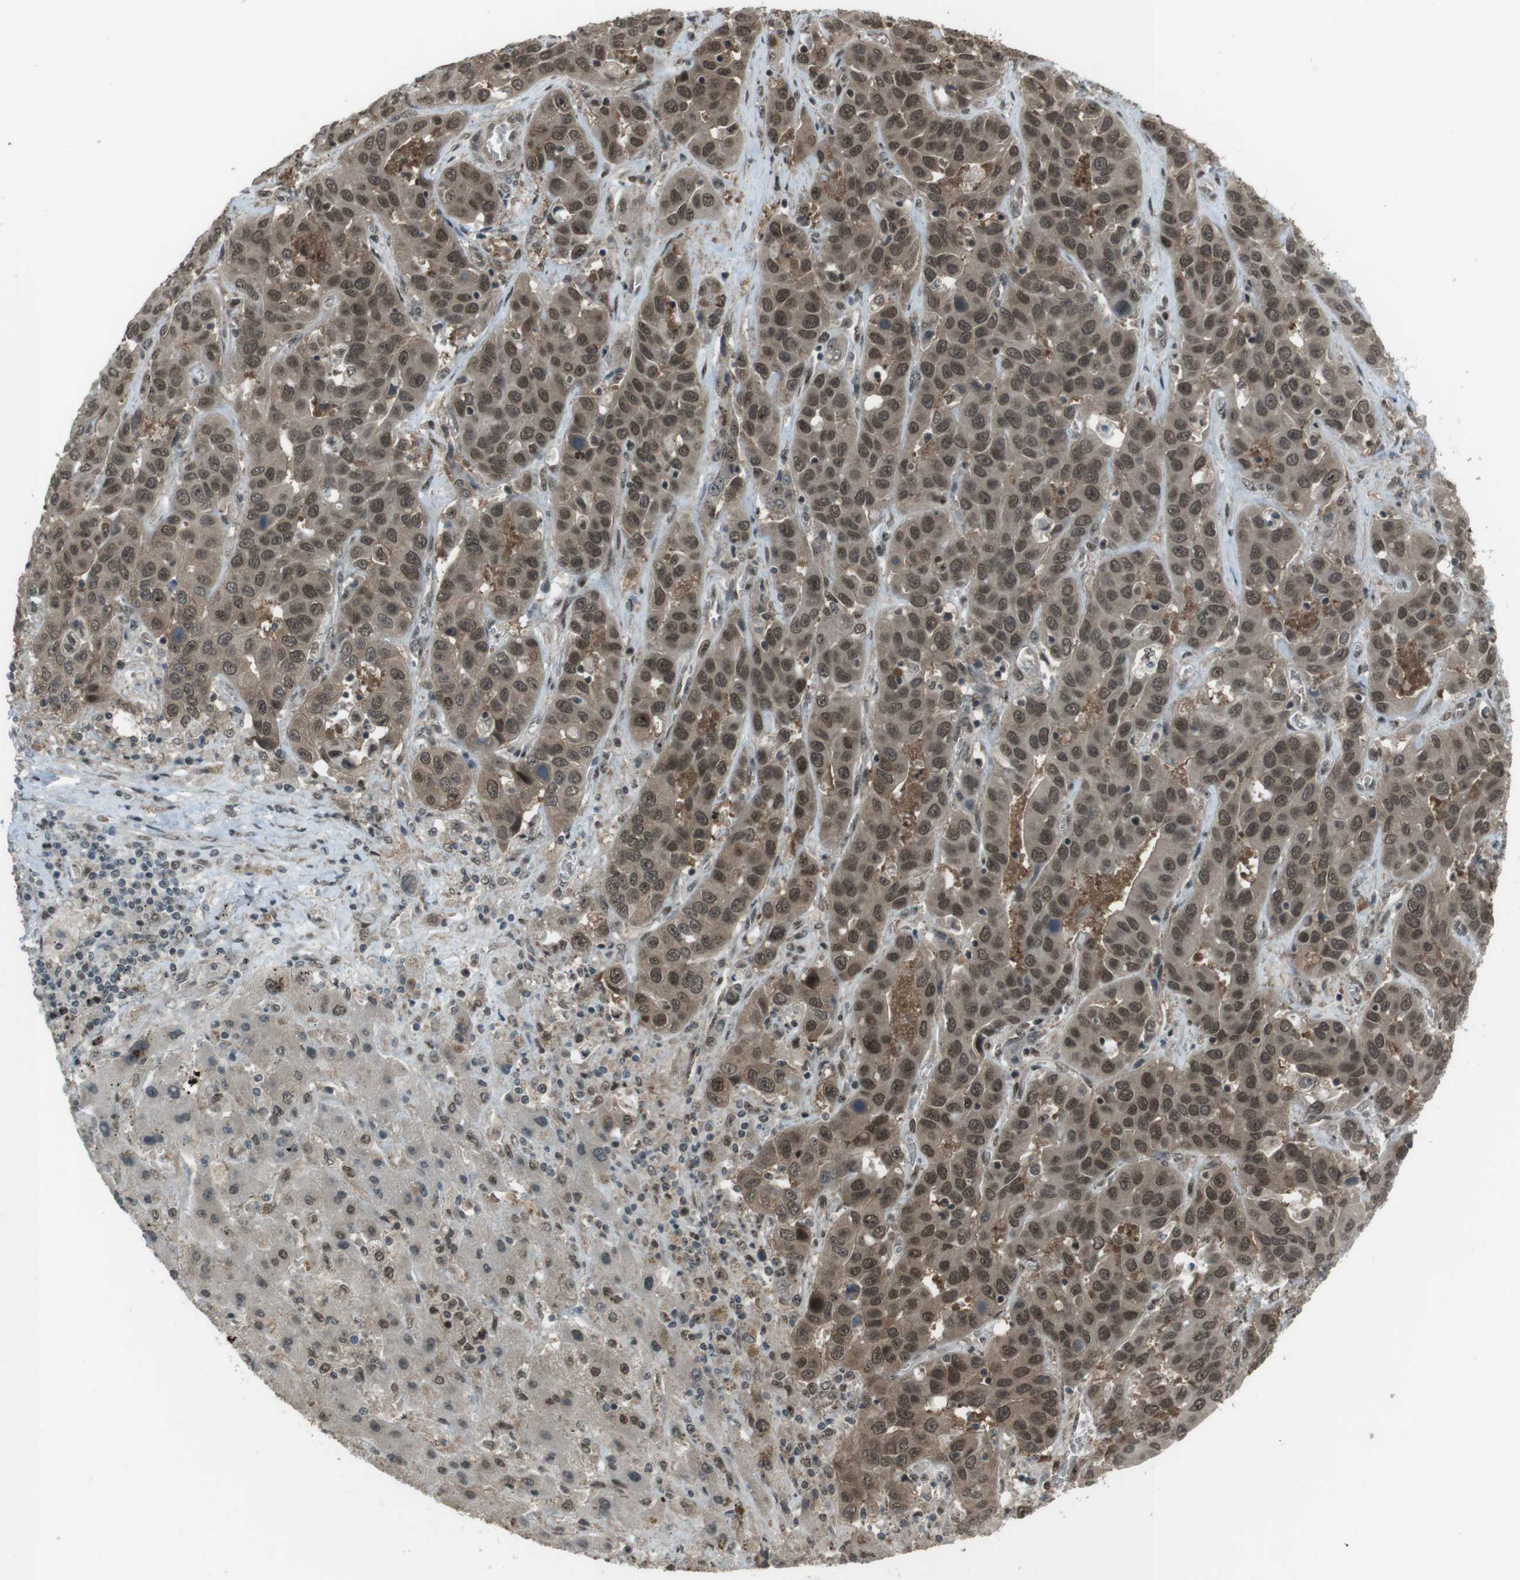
{"staining": {"intensity": "moderate", "quantity": ">75%", "location": "cytoplasmic/membranous,nuclear"}, "tissue": "liver cancer", "cell_type": "Tumor cells", "image_type": "cancer", "snomed": [{"axis": "morphology", "description": "Cholangiocarcinoma"}, {"axis": "topography", "description": "Liver"}], "caption": "IHC of cholangiocarcinoma (liver) demonstrates medium levels of moderate cytoplasmic/membranous and nuclear positivity in approximately >75% of tumor cells.", "gene": "SLITRK5", "patient": {"sex": "female", "age": 52}}